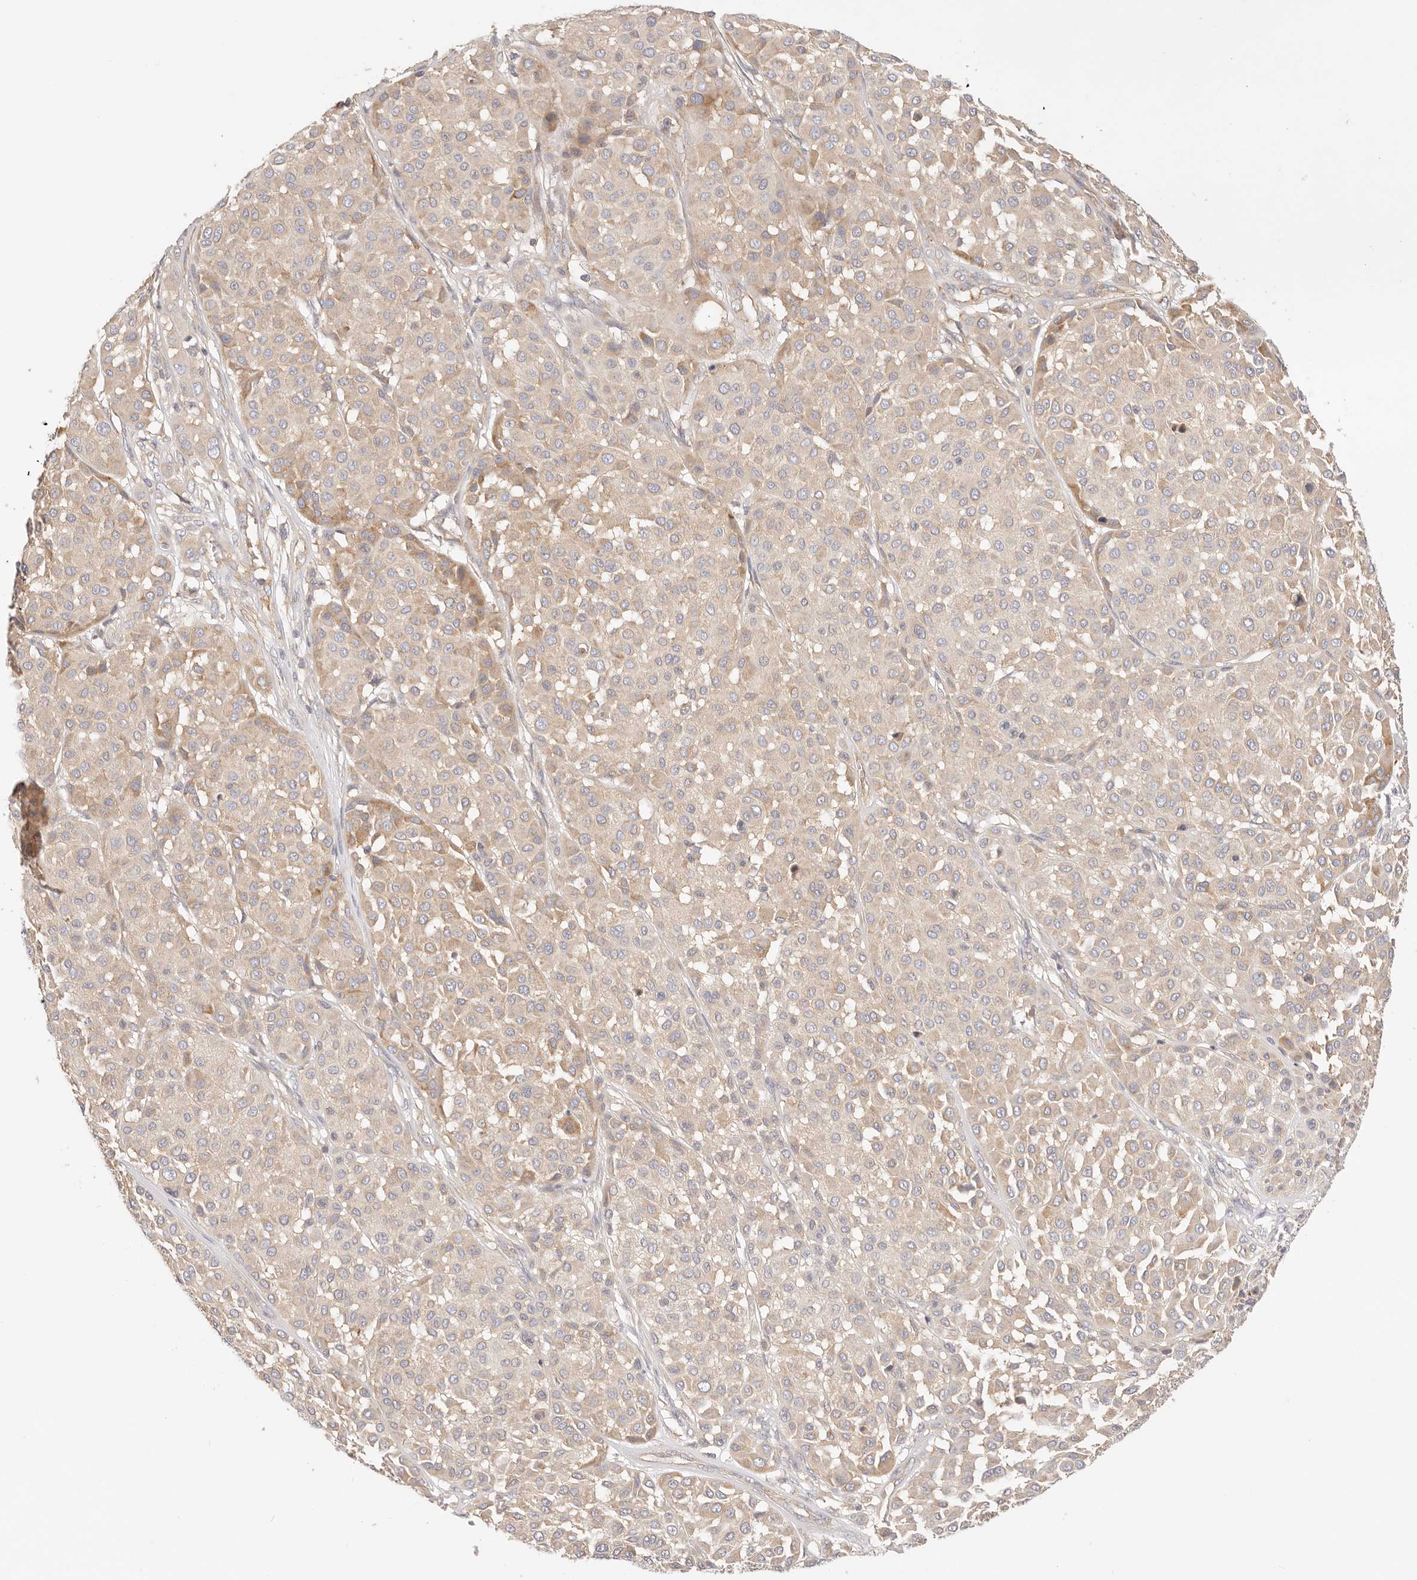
{"staining": {"intensity": "weak", "quantity": ">75%", "location": "cytoplasmic/membranous"}, "tissue": "melanoma", "cell_type": "Tumor cells", "image_type": "cancer", "snomed": [{"axis": "morphology", "description": "Malignant melanoma, Metastatic site"}, {"axis": "topography", "description": "Soft tissue"}], "caption": "Immunohistochemistry histopathology image of neoplastic tissue: malignant melanoma (metastatic site) stained using IHC demonstrates low levels of weak protein expression localized specifically in the cytoplasmic/membranous of tumor cells, appearing as a cytoplasmic/membranous brown color.", "gene": "KCMF1", "patient": {"sex": "male", "age": 41}}